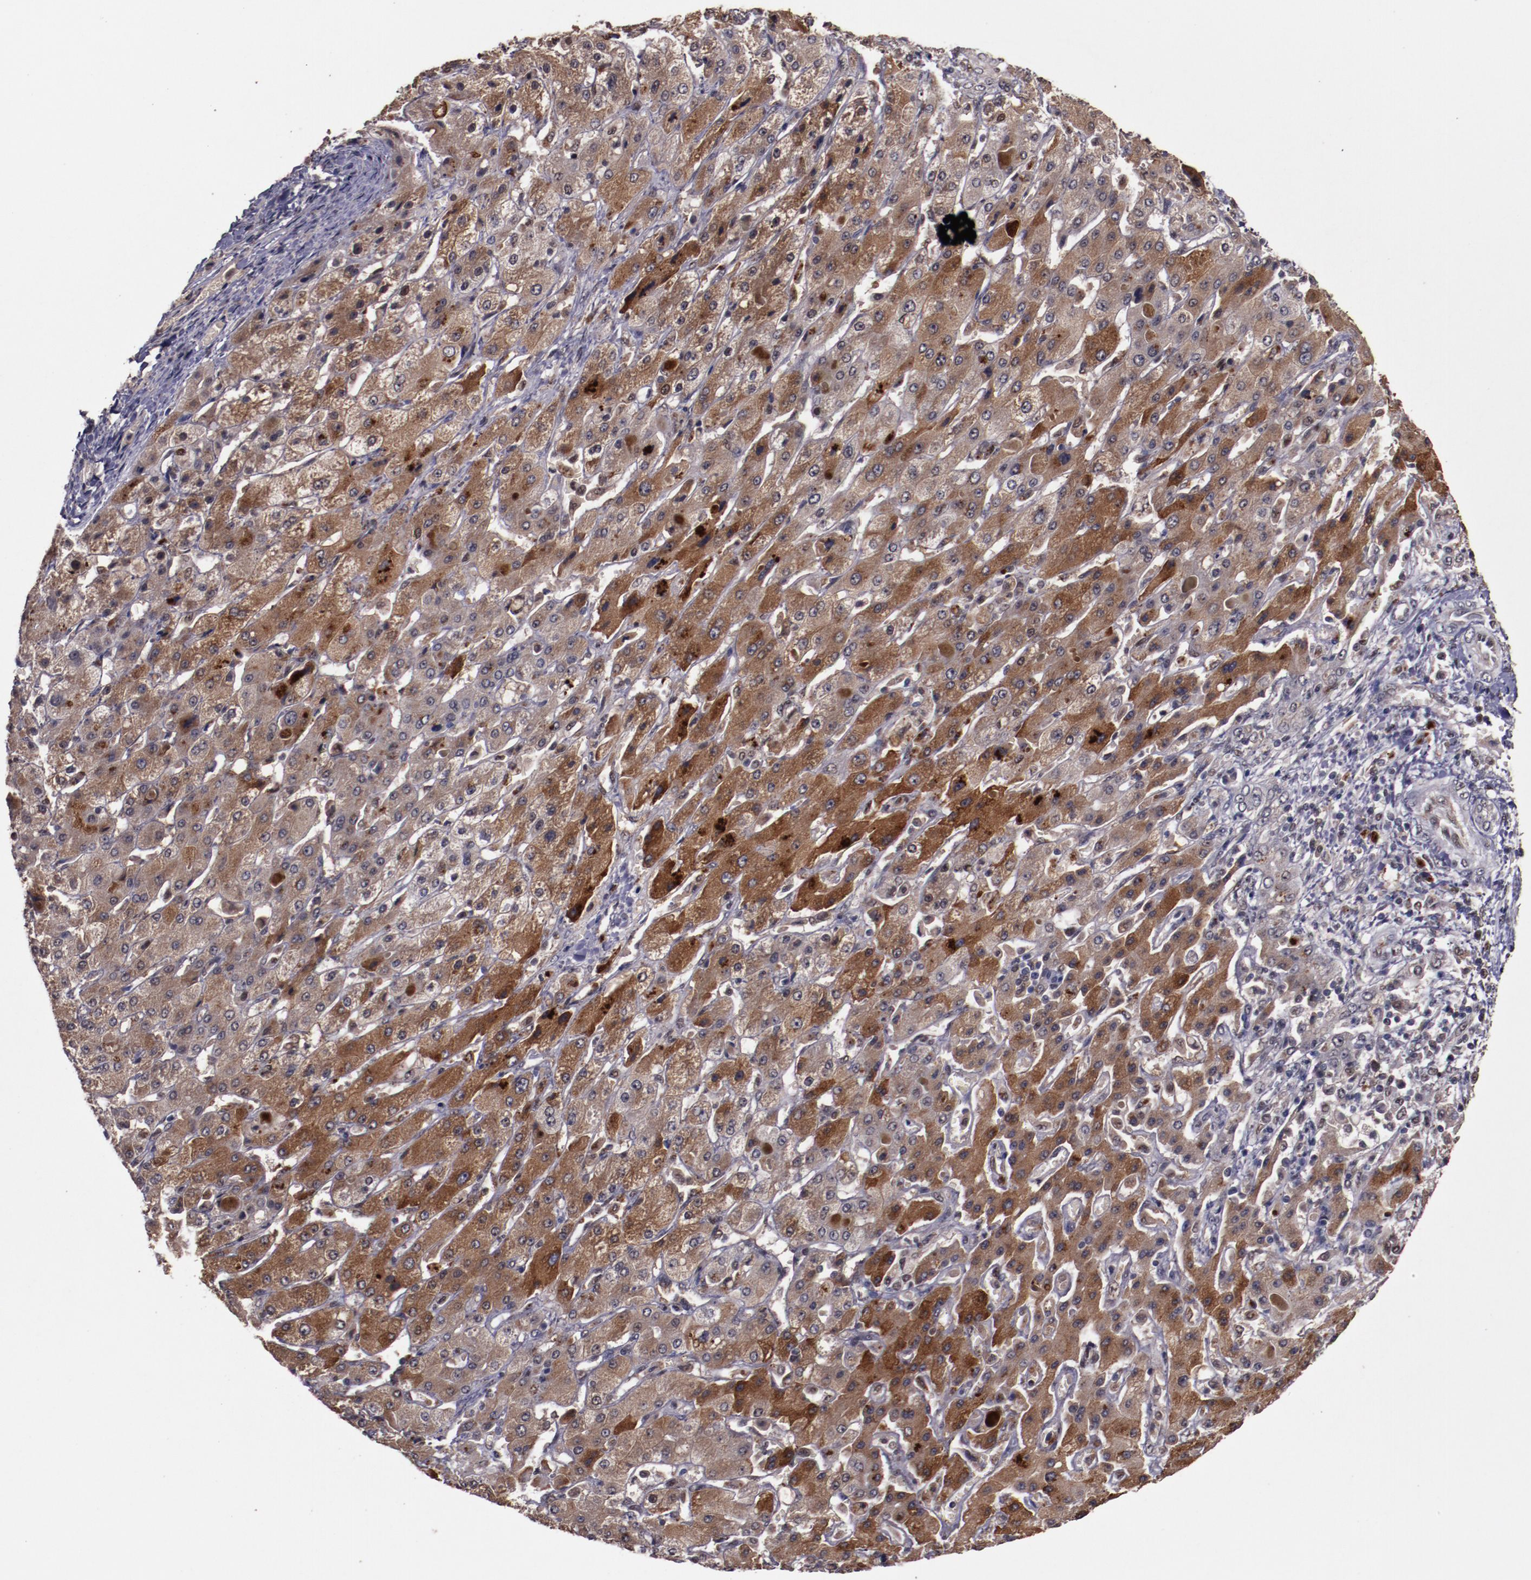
{"staining": {"intensity": "weak", "quantity": "25%-75%", "location": "nuclear"}, "tissue": "liver cancer", "cell_type": "Tumor cells", "image_type": "cancer", "snomed": [{"axis": "morphology", "description": "Cholangiocarcinoma"}, {"axis": "topography", "description": "Liver"}], "caption": "Approximately 25%-75% of tumor cells in cholangiocarcinoma (liver) reveal weak nuclear protein positivity as visualized by brown immunohistochemical staining.", "gene": "CHEK2", "patient": {"sex": "female", "age": 52}}